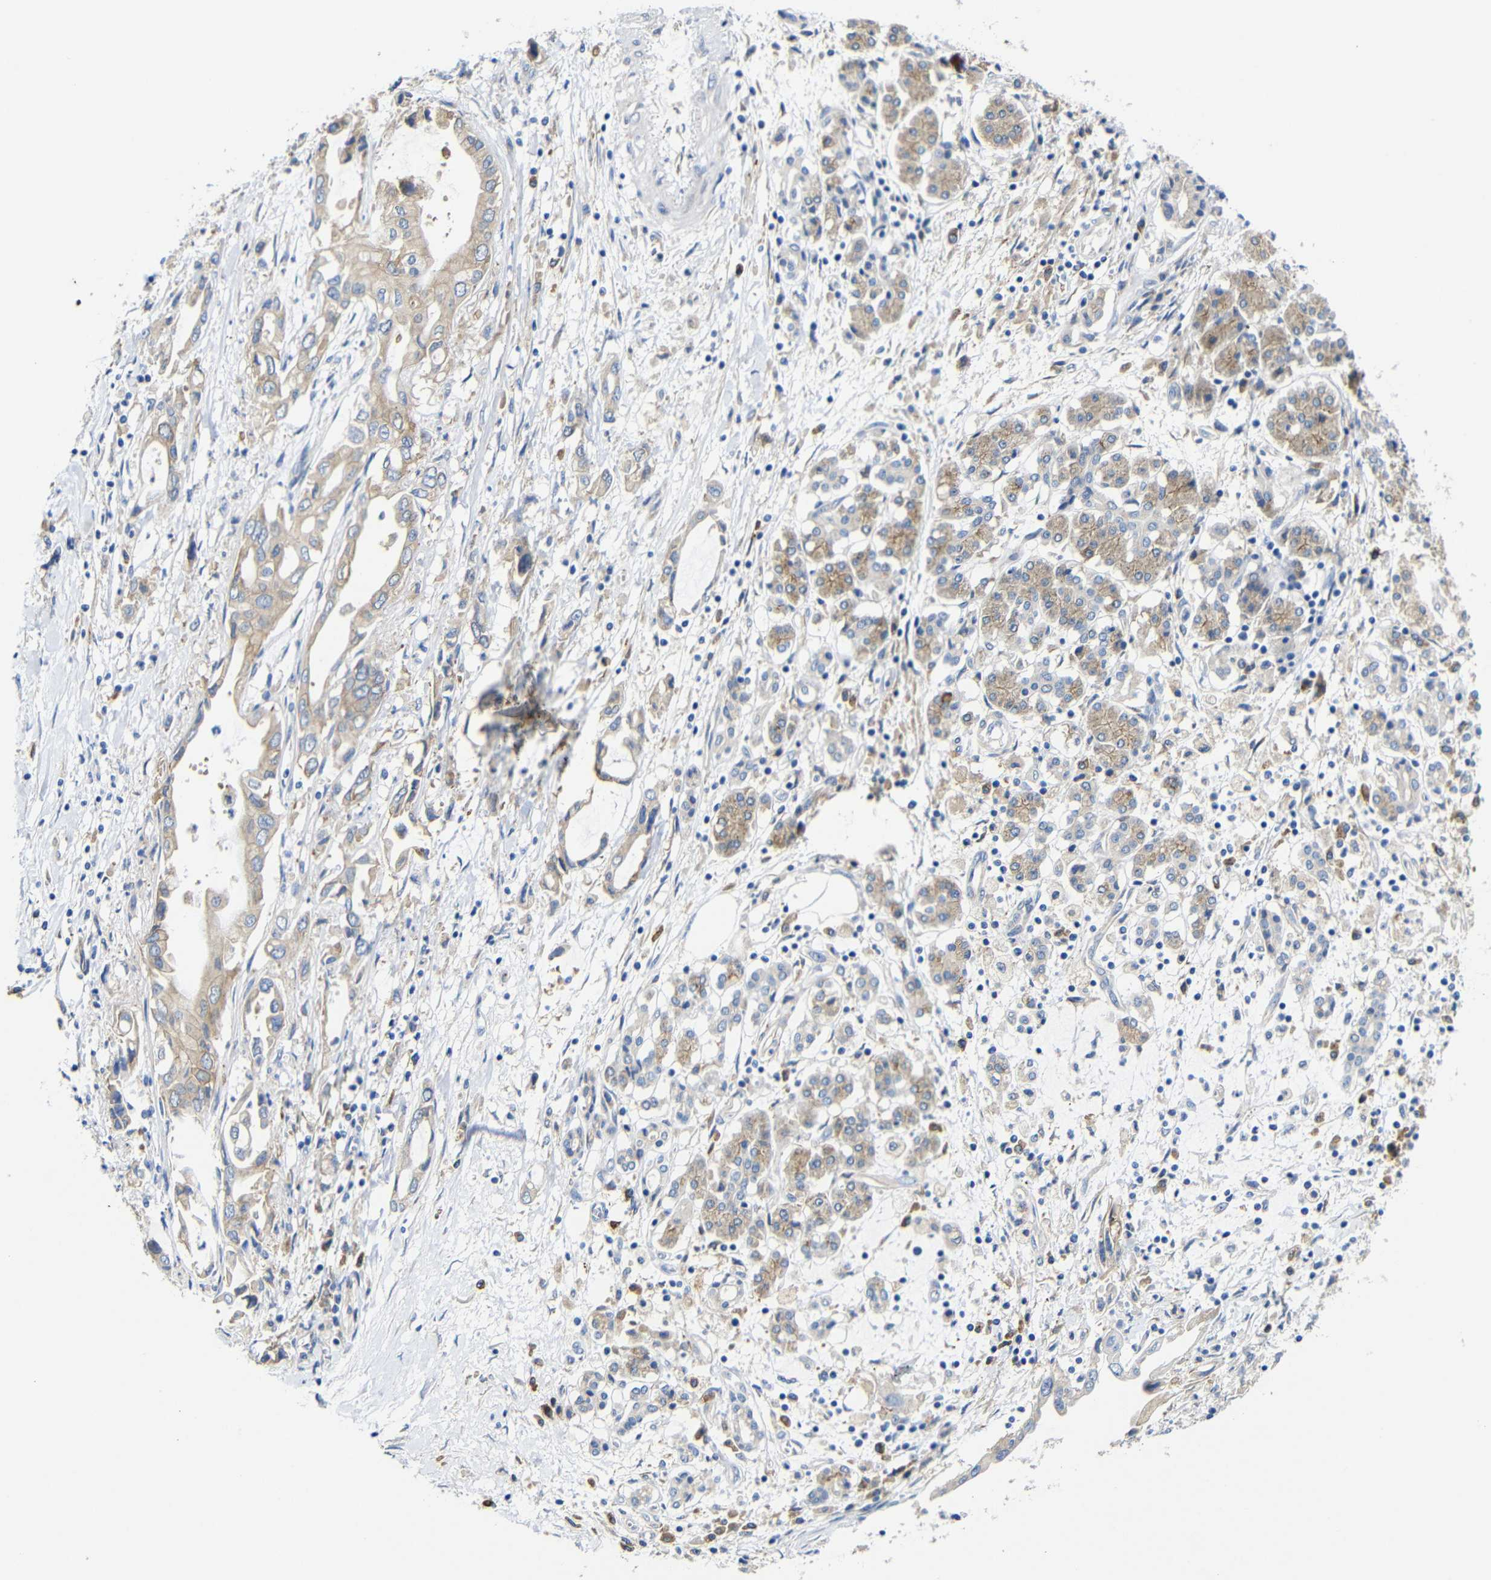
{"staining": {"intensity": "moderate", "quantity": "25%-75%", "location": "cytoplasmic/membranous"}, "tissue": "pancreatic cancer", "cell_type": "Tumor cells", "image_type": "cancer", "snomed": [{"axis": "morphology", "description": "Adenocarcinoma, NOS"}, {"axis": "topography", "description": "Pancreas"}], "caption": "A brown stain labels moderate cytoplasmic/membranous positivity of a protein in human pancreatic adenocarcinoma tumor cells.", "gene": "CLCC1", "patient": {"sex": "female", "age": 57}}